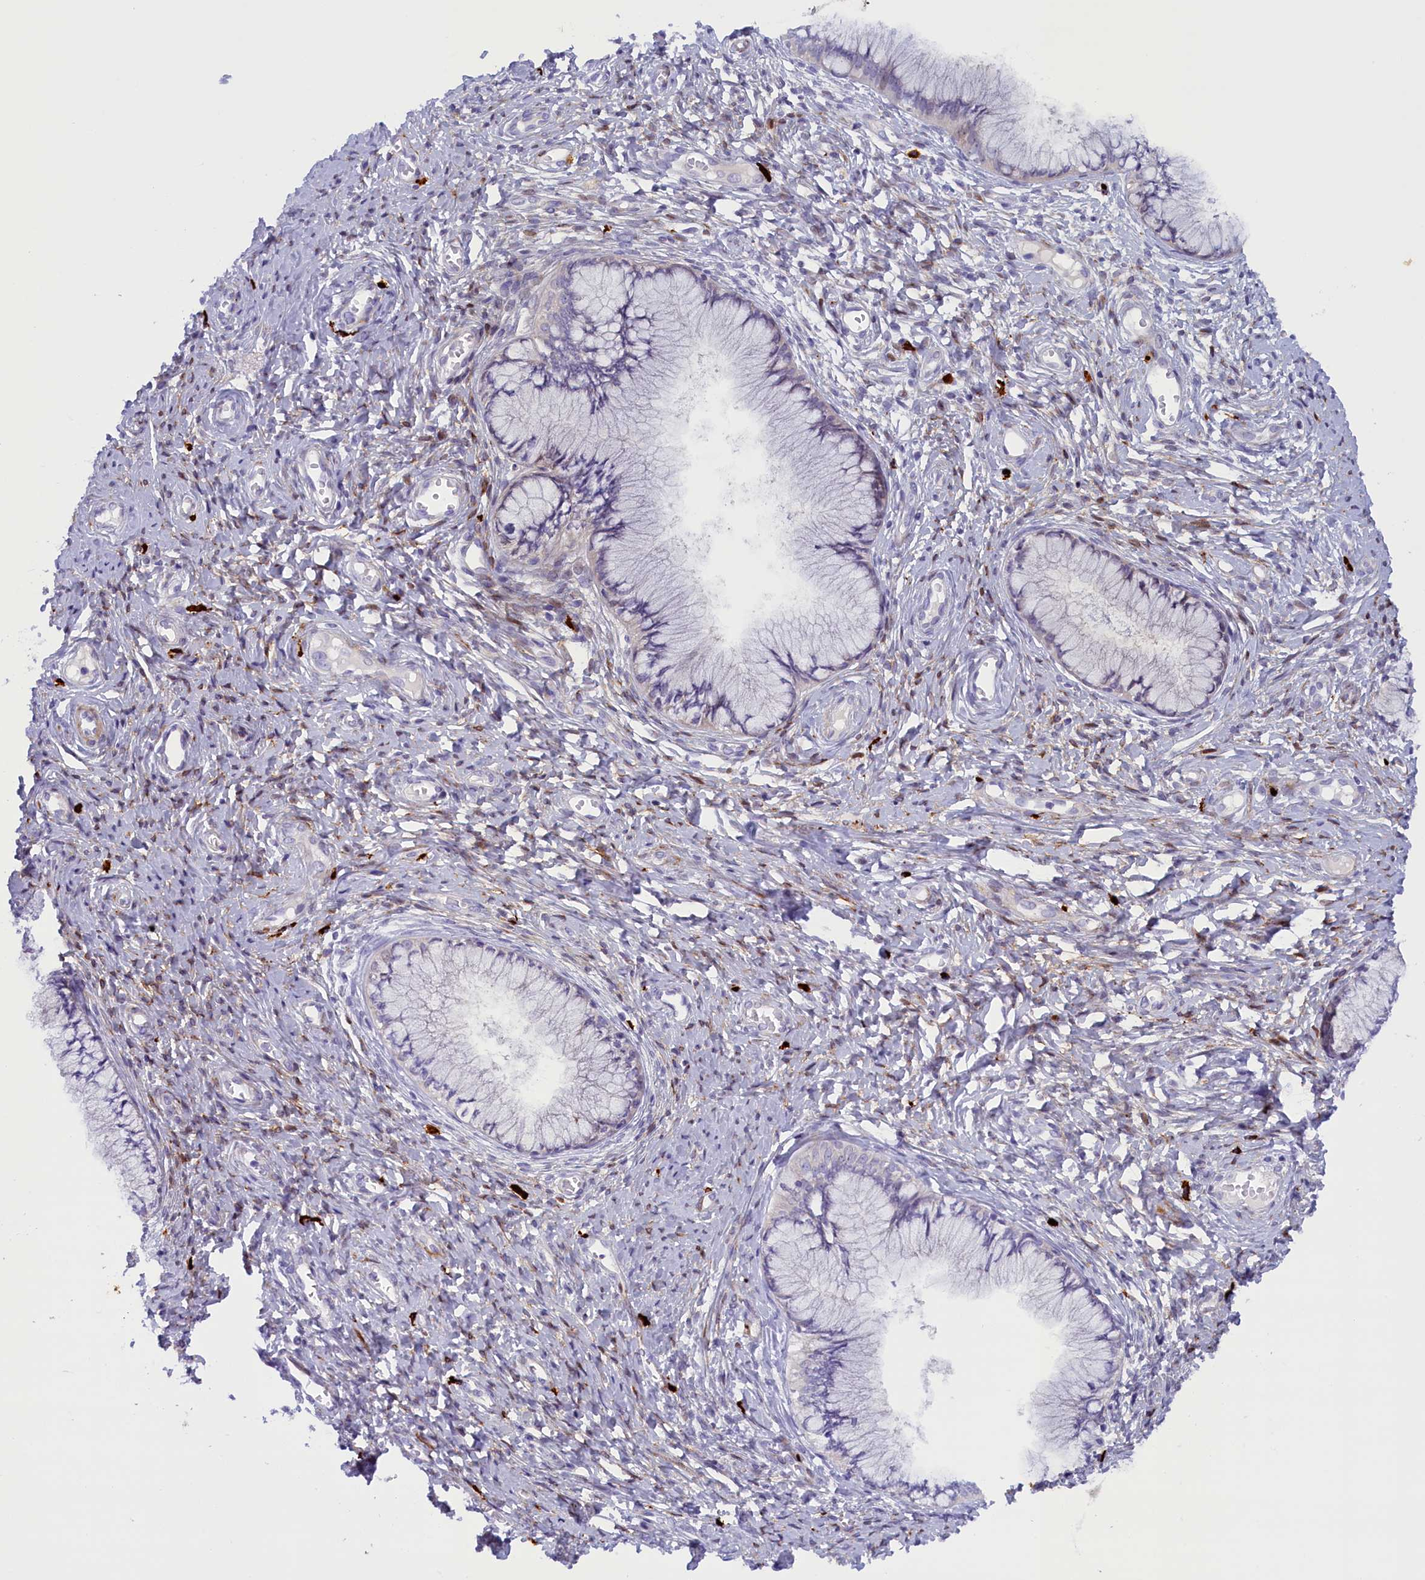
{"staining": {"intensity": "negative", "quantity": "none", "location": "none"}, "tissue": "cervix", "cell_type": "Glandular cells", "image_type": "normal", "snomed": [{"axis": "morphology", "description": "Normal tissue, NOS"}, {"axis": "topography", "description": "Cervix"}], "caption": "This is a photomicrograph of IHC staining of benign cervix, which shows no staining in glandular cells.", "gene": "RTTN", "patient": {"sex": "female", "age": 42}}